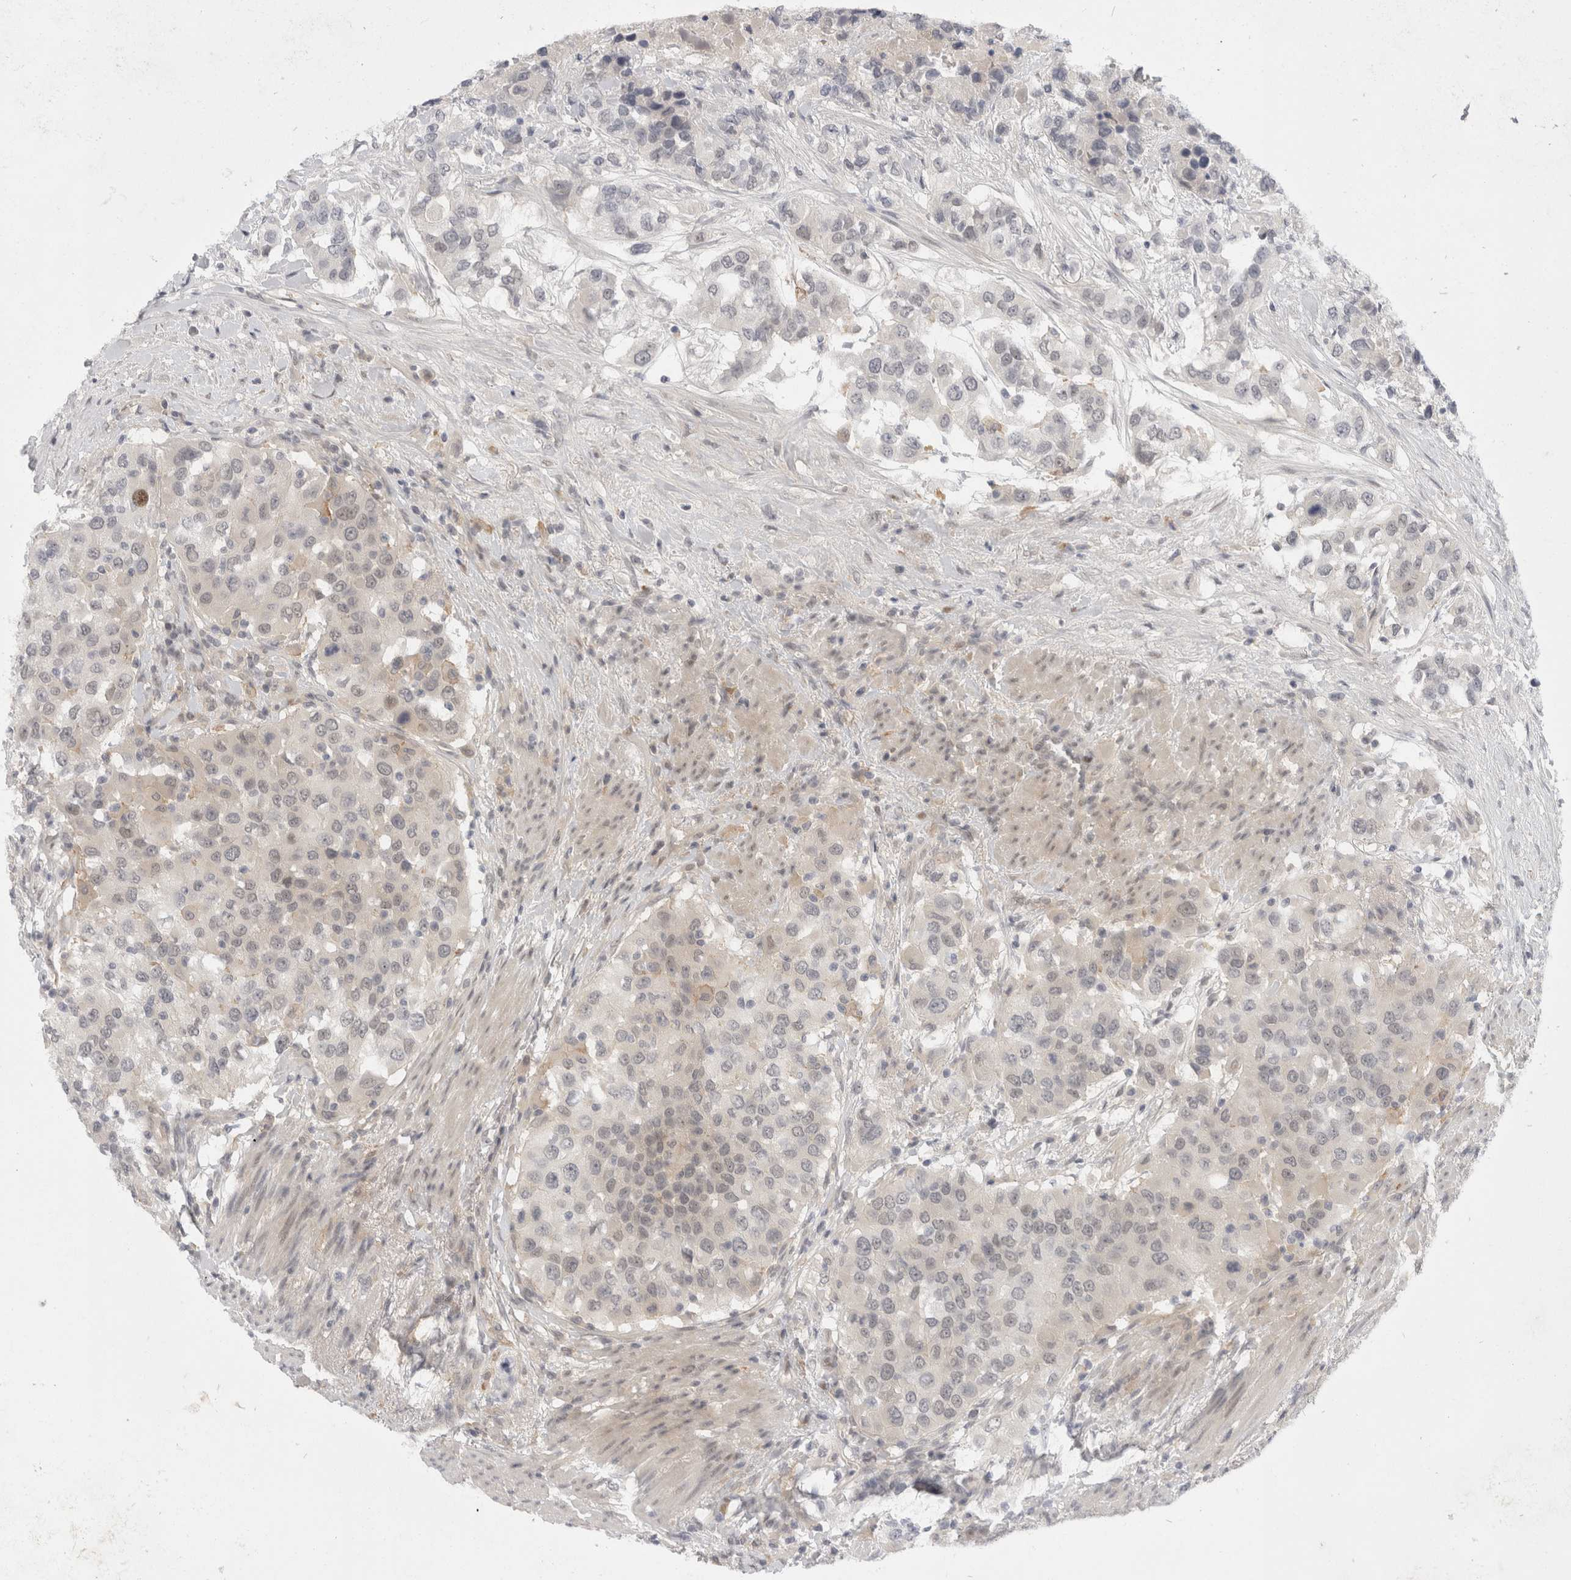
{"staining": {"intensity": "negative", "quantity": "none", "location": "none"}, "tissue": "urothelial cancer", "cell_type": "Tumor cells", "image_type": "cancer", "snomed": [{"axis": "morphology", "description": "Urothelial carcinoma, High grade"}, {"axis": "topography", "description": "Urinary bladder"}], "caption": "IHC histopathology image of human urothelial cancer stained for a protein (brown), which shows no positivity in tumor cells. (IHC, brightfield microscopy, high magnification).", "gene": "TOM1L2", "patient": {"sex": "female", "age": 80}}